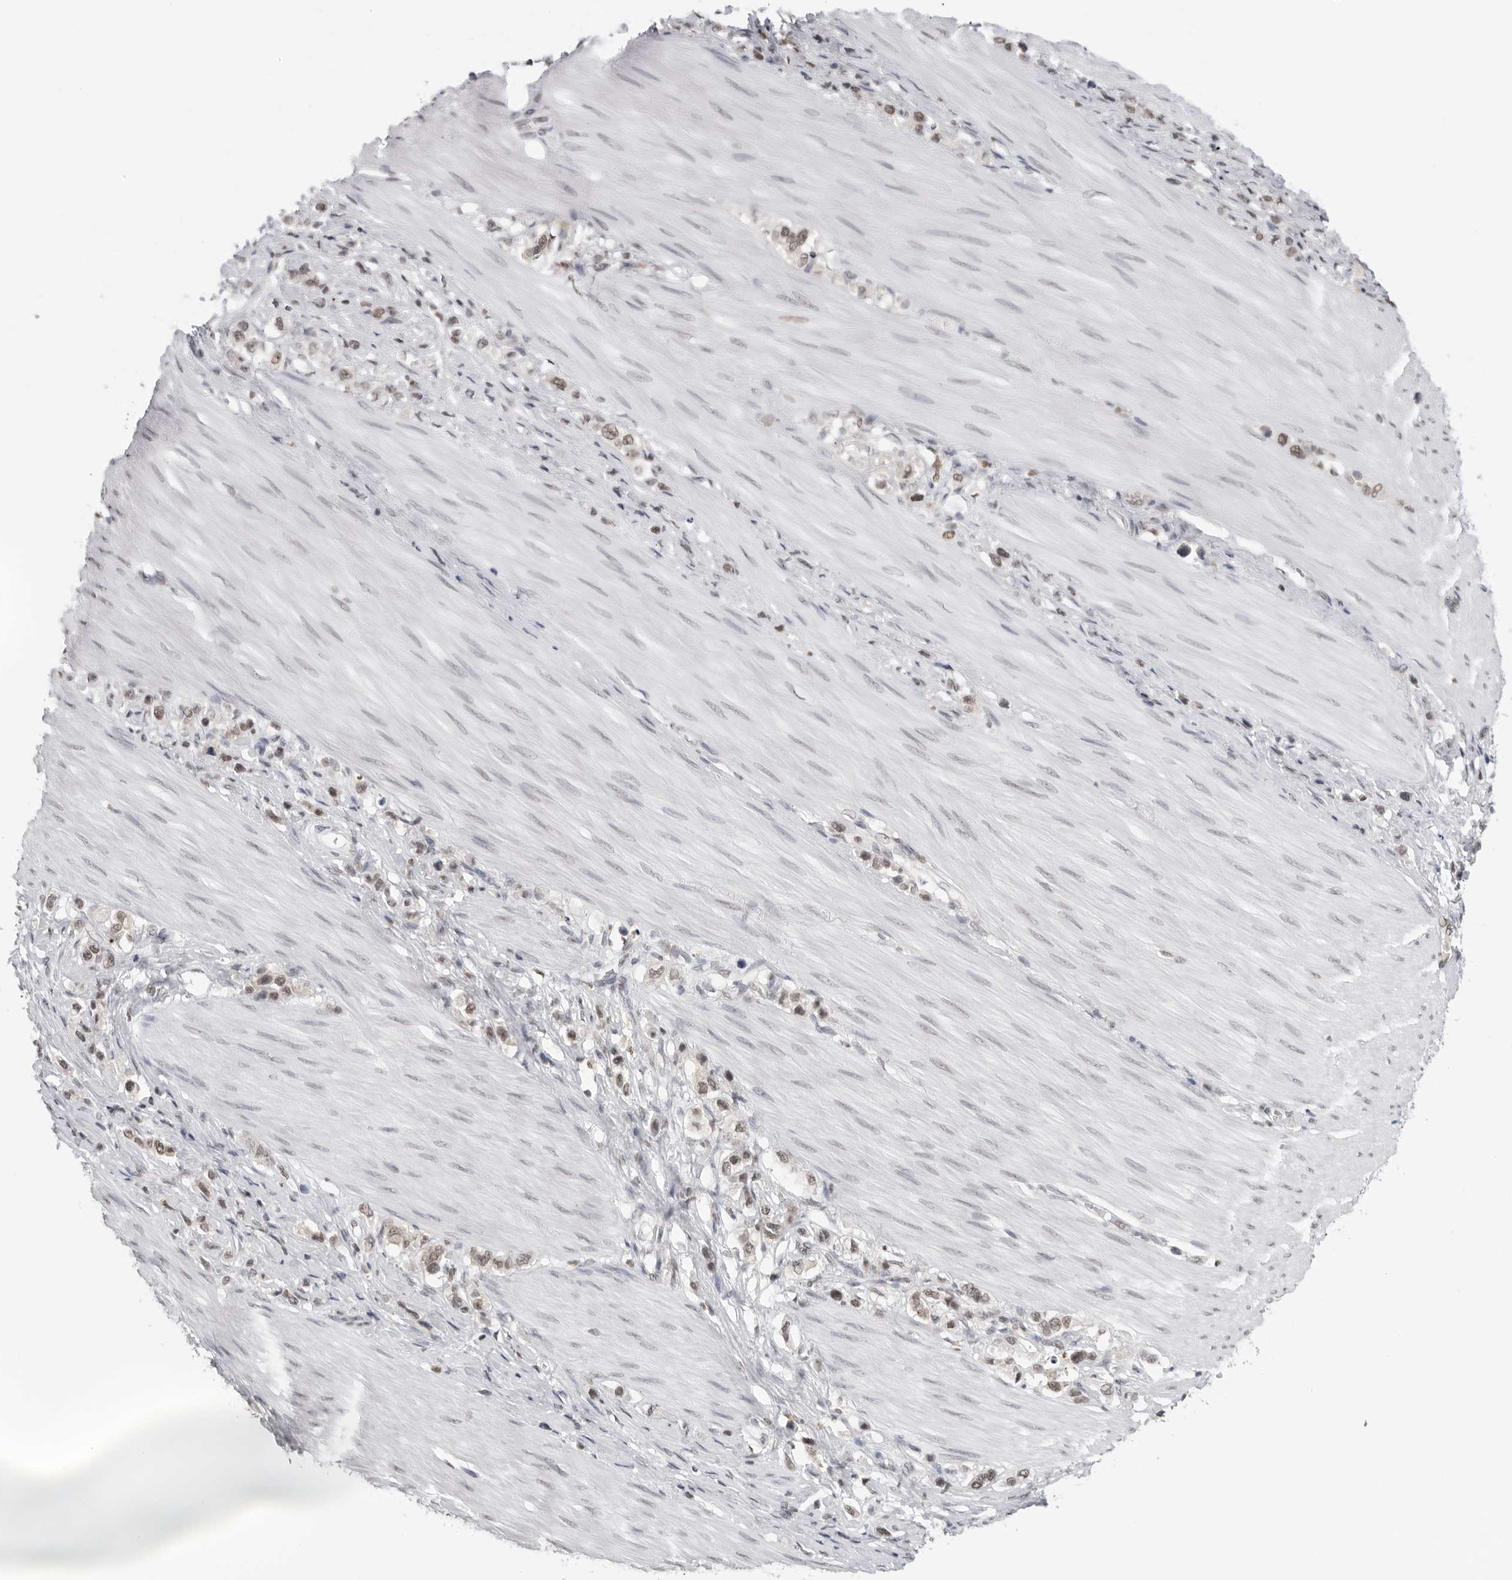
{"staining": {"intensity": "weak", "quantity": "25%-75%", "location": "nuclear"}, "tissue": "stomach cancer", "cell_type": "Tumor cells", "image_type": "cancer", "snomed": [{"axis": "morphology", "description": "Adenocarcinoma, NOS"}, {"axis": "topography", "description": "Stomach"}], "caption": "A histopathology image of human stomach adenocarcinoma stained for a protein shows weak nuclear brown staining in tumor cells. The staining was performed using DAB (3,3'-diaminobenzidine) to visualize the protein expression in brown, while the nuclei were stained in blue with hematoxylin (Magnification: 20x).", "gene": "RPA2", "patient": {"sex": "female", "age": 65}}